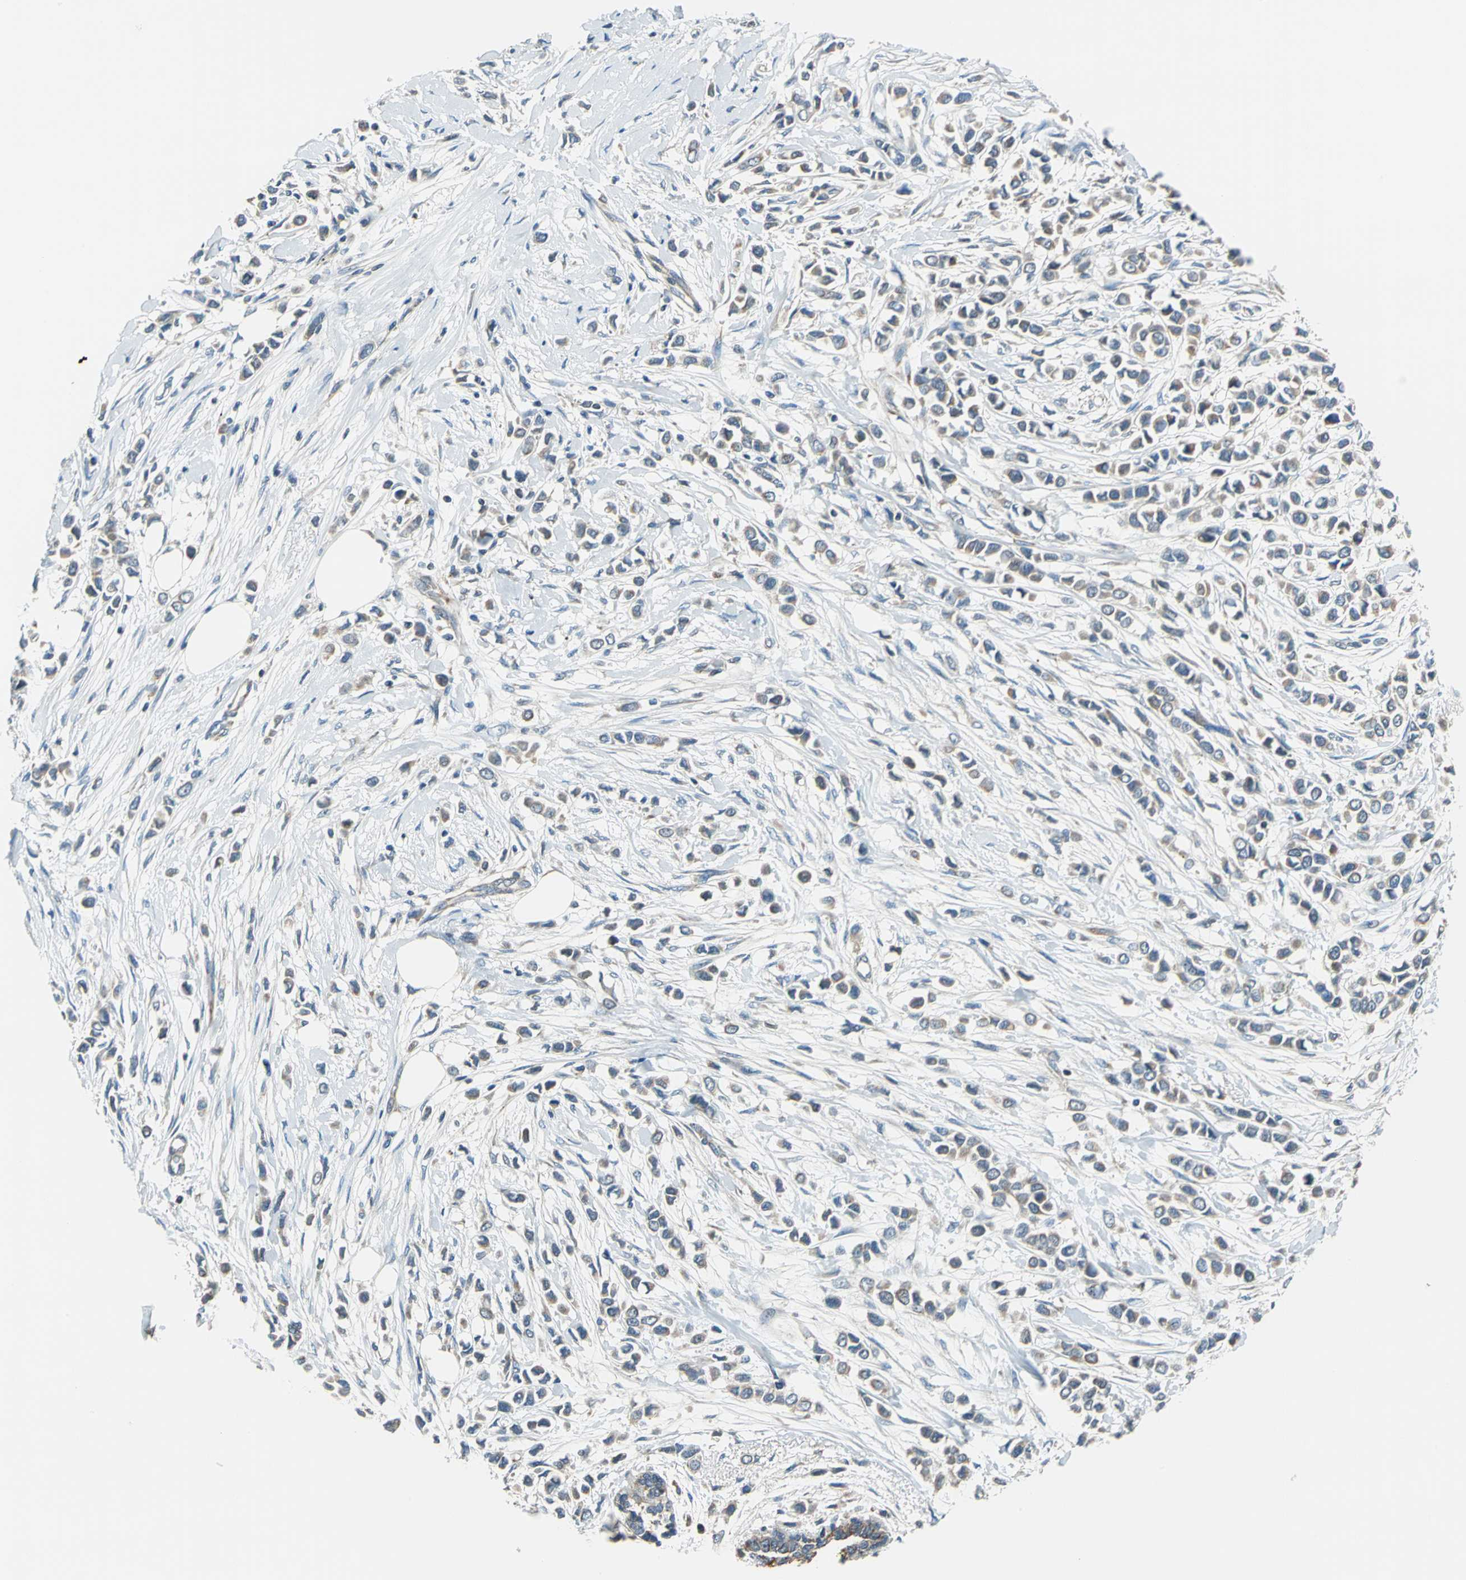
{"staining": {"intensity": "moderate", "quantity": "25%-75%", "location": "cytoplasmic/membranous"}, "tissue": "breast cancer", "cell_type": "Tumor cells", "image_type": "cancer", "snomed": [{"axis": "morphology", "description": "Lobular carcinoma"}, {"axis": "topography", "description": "Breast"}], "caption": "The histopathology image displays a brown stain indicating the presence of a protein in the cytoplasmic/membranous of tumor cells in breast cancer.", "gene": "TRAK1", "patient": {"sex": "female", "age": 51}}